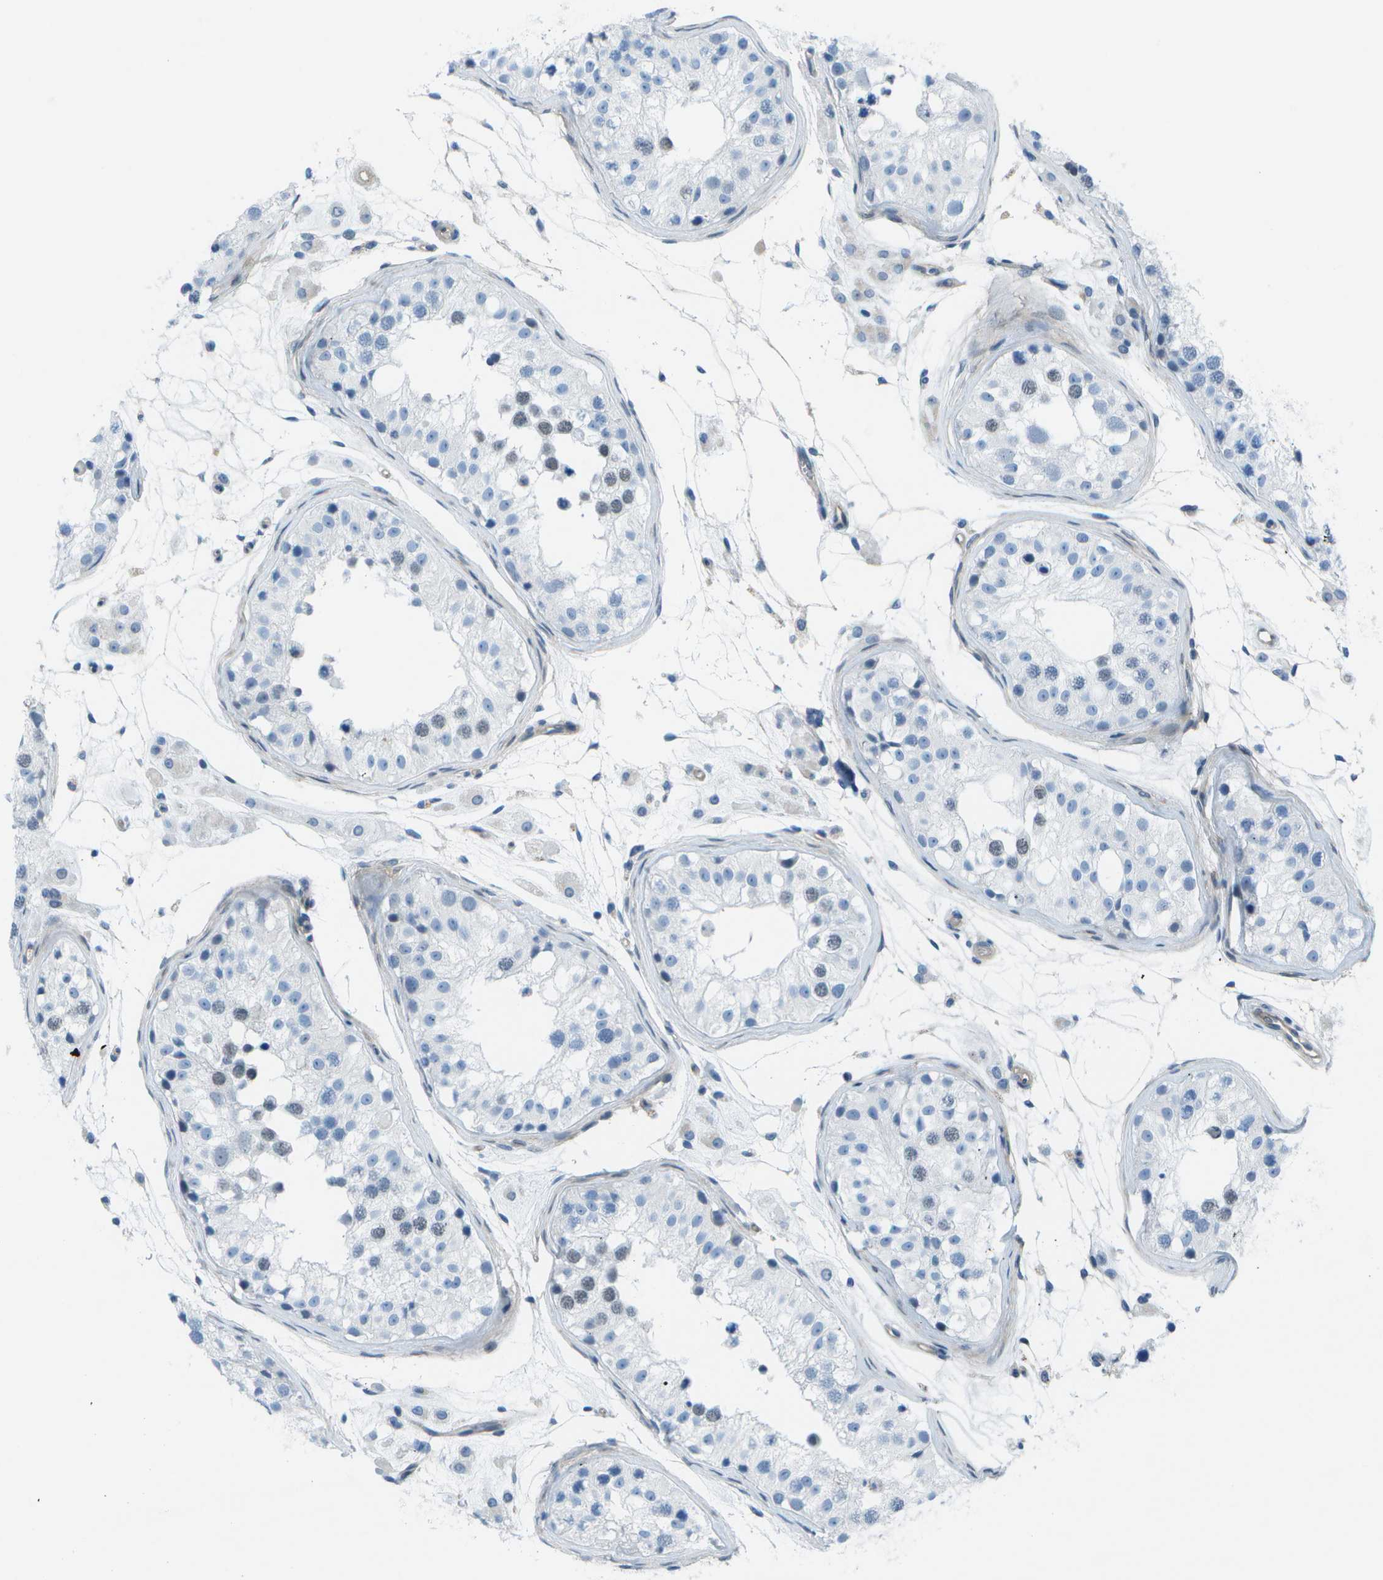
{"staining": {"intensity": "weak", "quantity": "<25%", "location": "nuclear"}, "tissue": "testis", "cell_type": "Cells in seminiferous ducts", "image_type": "normal", "snomed": [{"axis": "morphology", "description": "Normal tissue, NOS"}, {"axis": "morphology", "description": "Adenocarcinoma, metastatic, NOS"}, {"axis": "topography", "description": "Testis"}], "caption": "Immunohistochemistry of normal testis reveals no positivity in cells in seminiferous ducts. (Brightfield microscopy of DAB immunohistochemistry (IHC) at high magnification).", "gene": "SORBS3", "patient": {"sex": "male", "age": 26}}